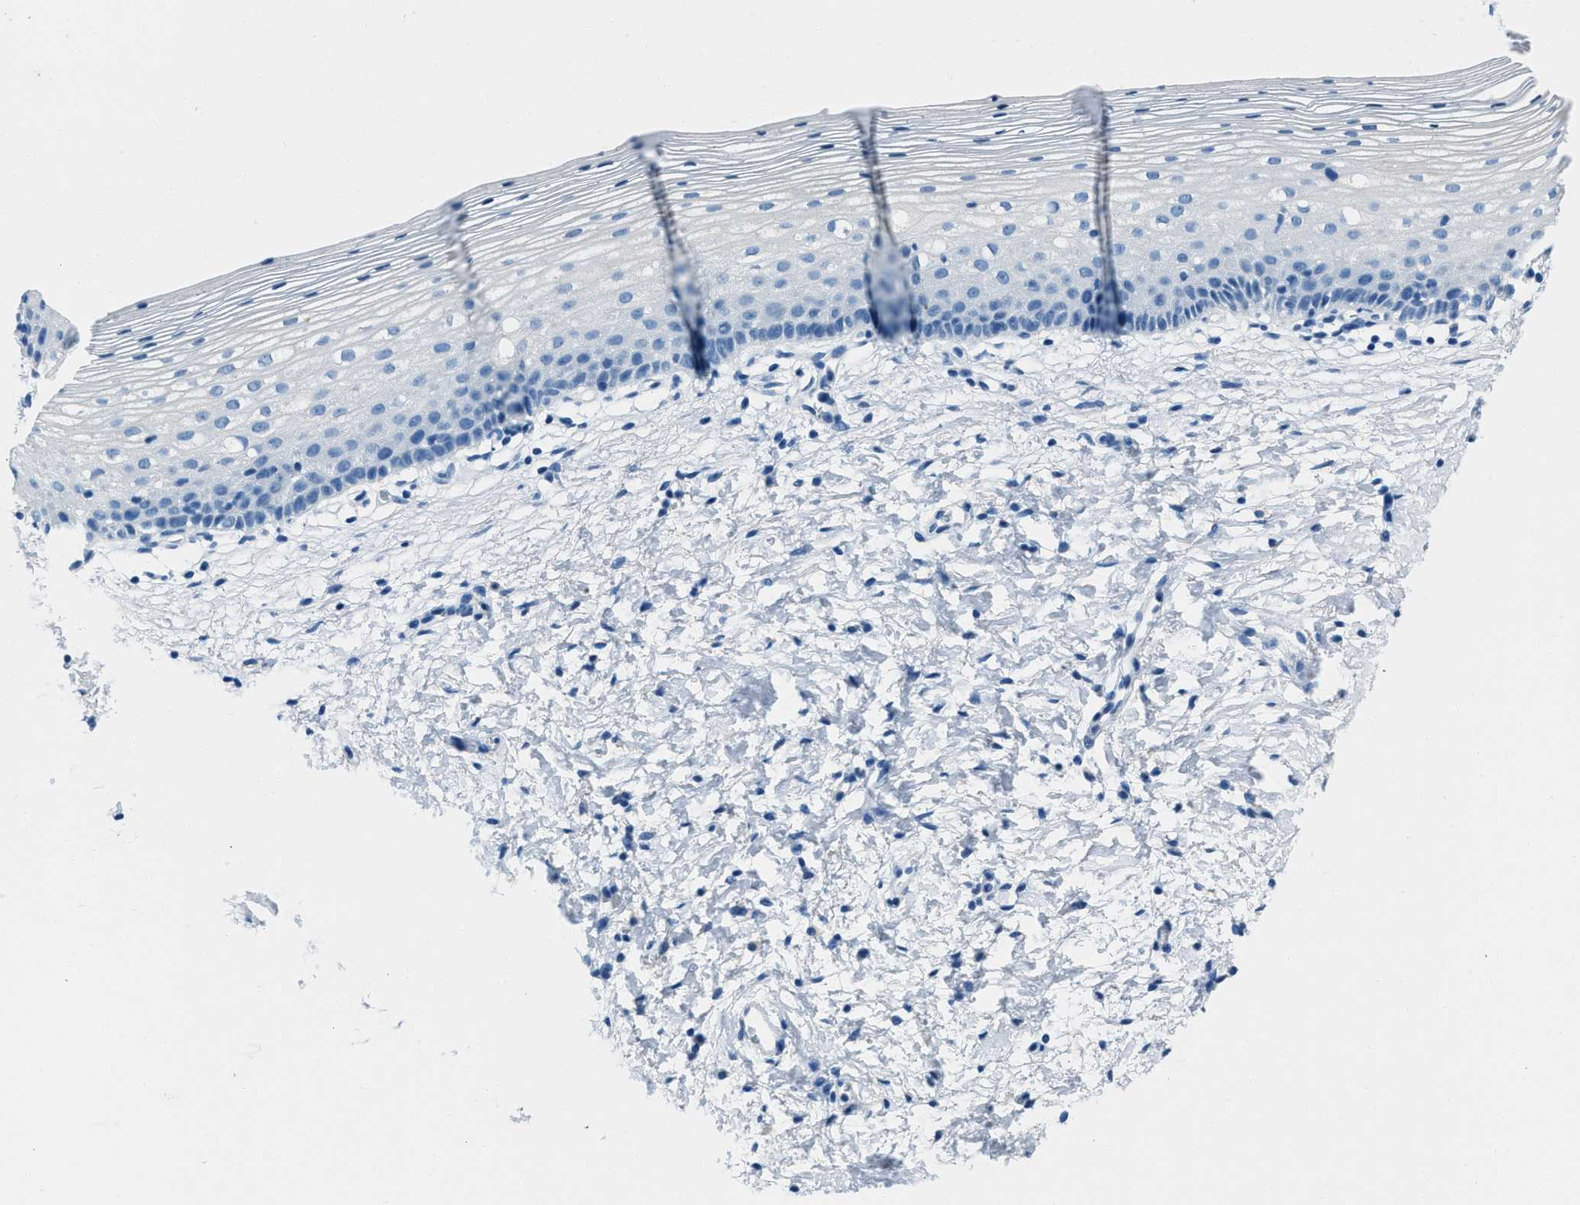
{"staining": {"intensity": "negative", "quantity": "none", "location": "none"}, "tissue": "cervix", "cell_type": "Glandular cells", "image_type": "normal", "snomed": [{"axis": "morphology", "description": "Normal tissue, NOS"}, {"axis": "topography", "description": "Cervix"}], "caption": "Immunohistochemistry (IHC) micrograph of unremarkable human cervix stained for a protein (brown), which shows no expression in glandular cells.", "gene": "AMACR", "patient": {"sex": "female", "age": 72}}